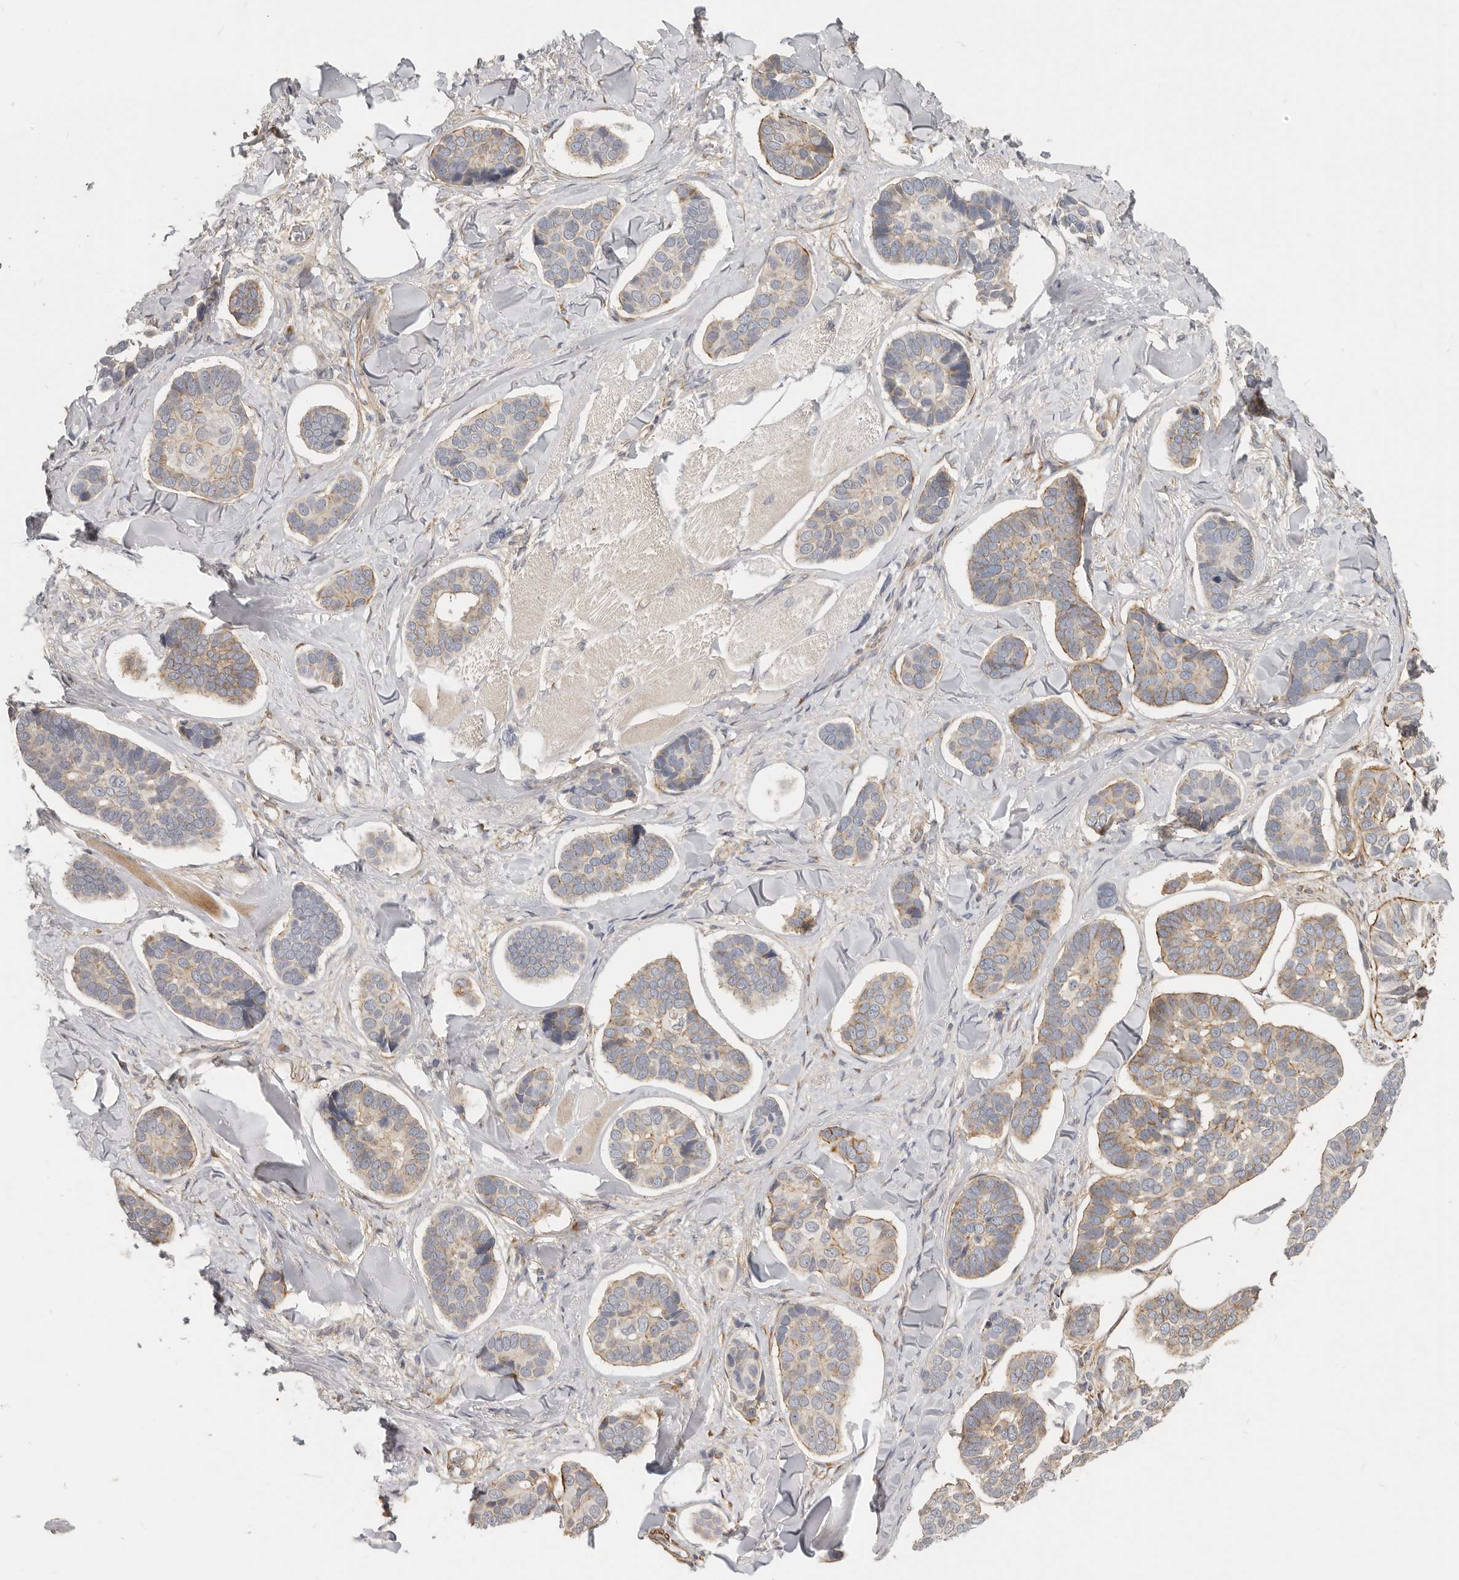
{"staining": {"intensity": "weak", "quantity": ">75%", "location": "cytoplasmic/membranous"}, "tissue": "skin cancer", "cell_type": "Tumor cells", "image_type": "cancer", "snomed": [{"axis": "morphology", "description": "Basal cell carcinoma"}, {"axis": "topography", "description": "Skin"}], "caption": "Skin cancer stained with a protein marker reveals weak staining in tumor cells.", "gene": "RABAC1", "patient": {"sex": "male", "age": 62}}